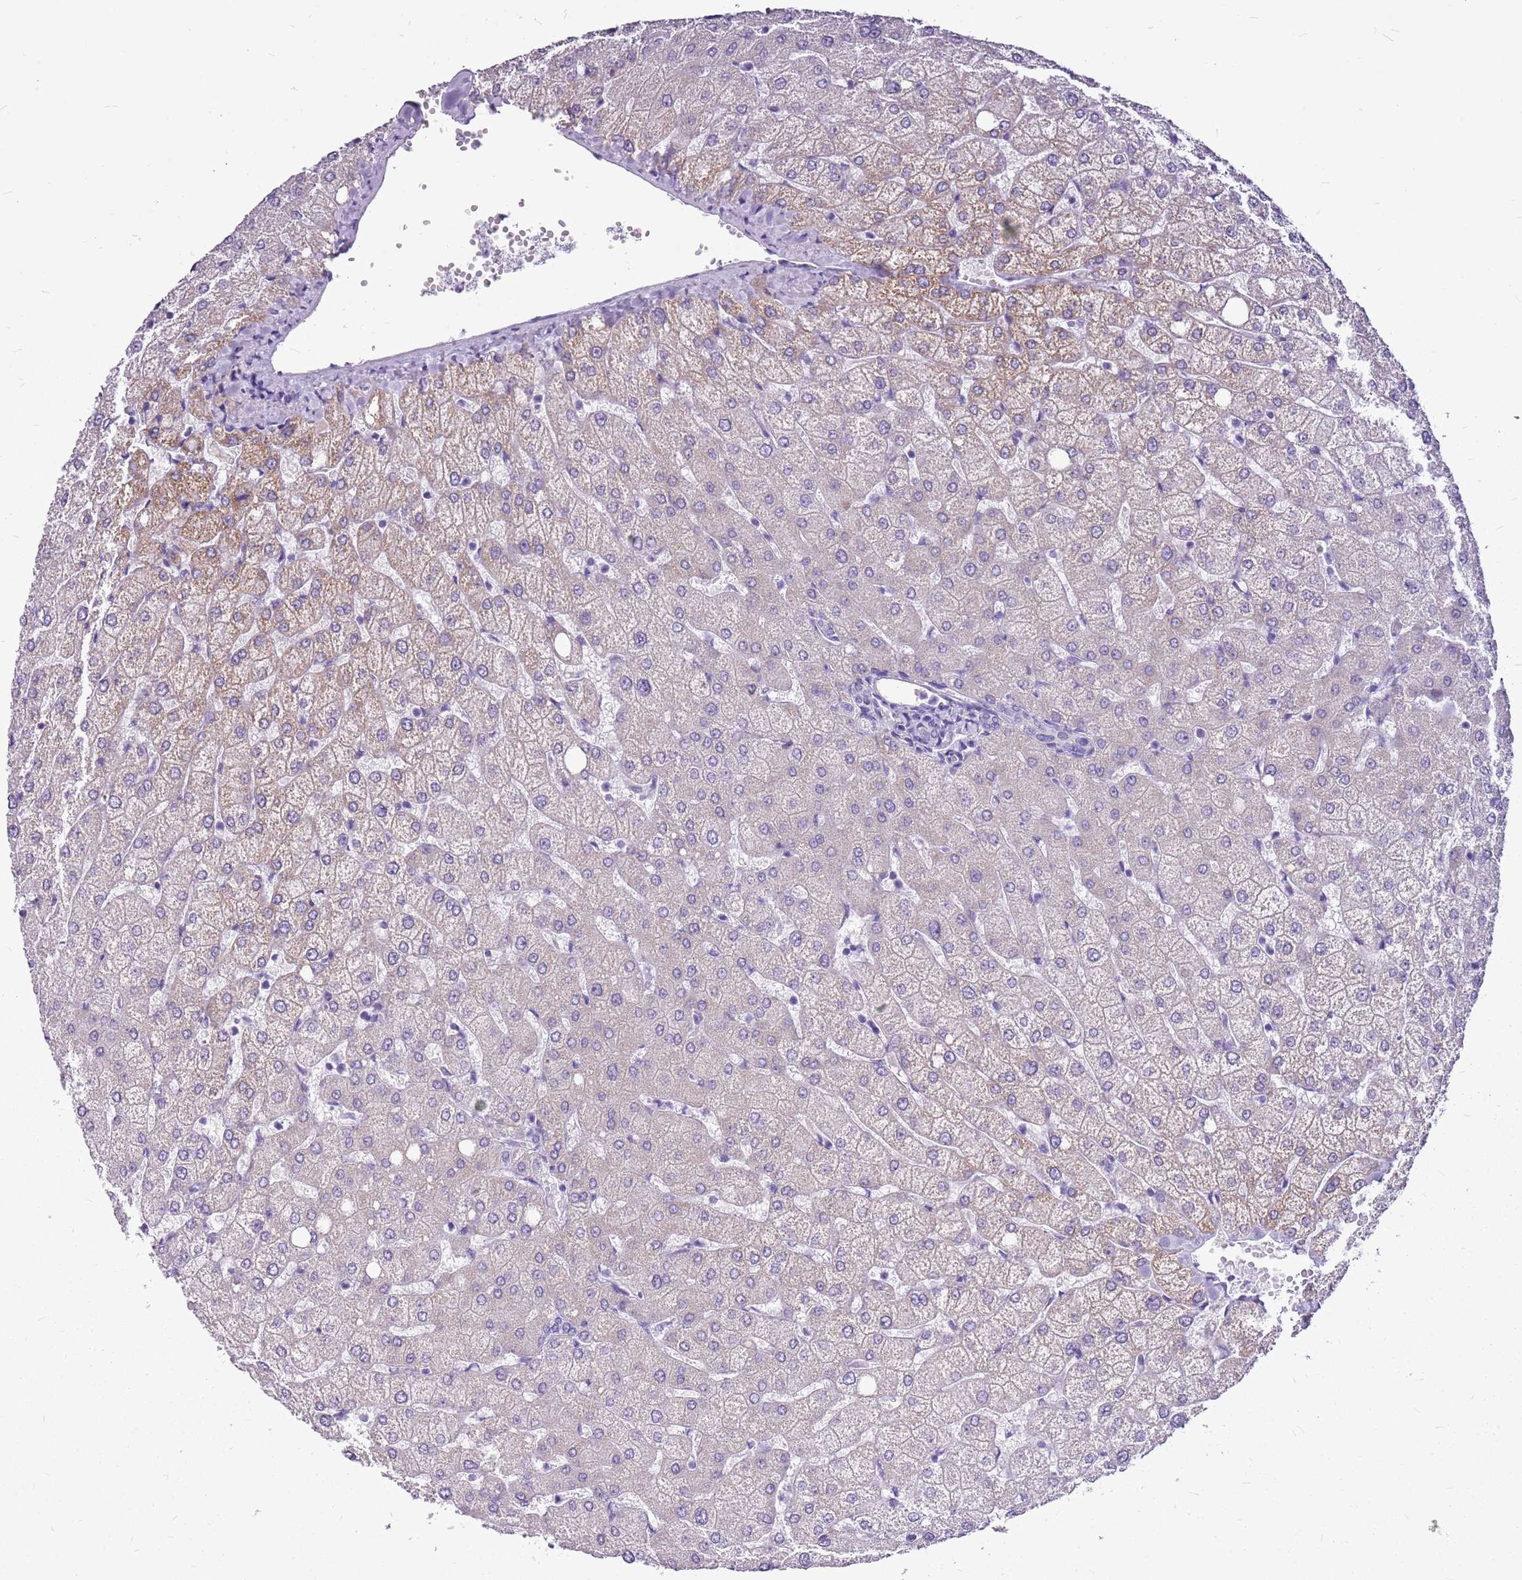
{"staining": {"intensity": "negative", "quantity": "none", "location": "none"}, "tissue": "liver", "cell_type": "Cholangiocytes", "image_type": "normal", "snomed": [{"axis": "morphology", "description": "Normal tissue, NOS"}, {"axis": "topography", "description": "Liver"}], "caption": "Protein analysis of unremarkable liver displays no significant staining in cholangiocytes.", "gene": "ACSS3", "patient": {"sex": "female", "age": 54}}